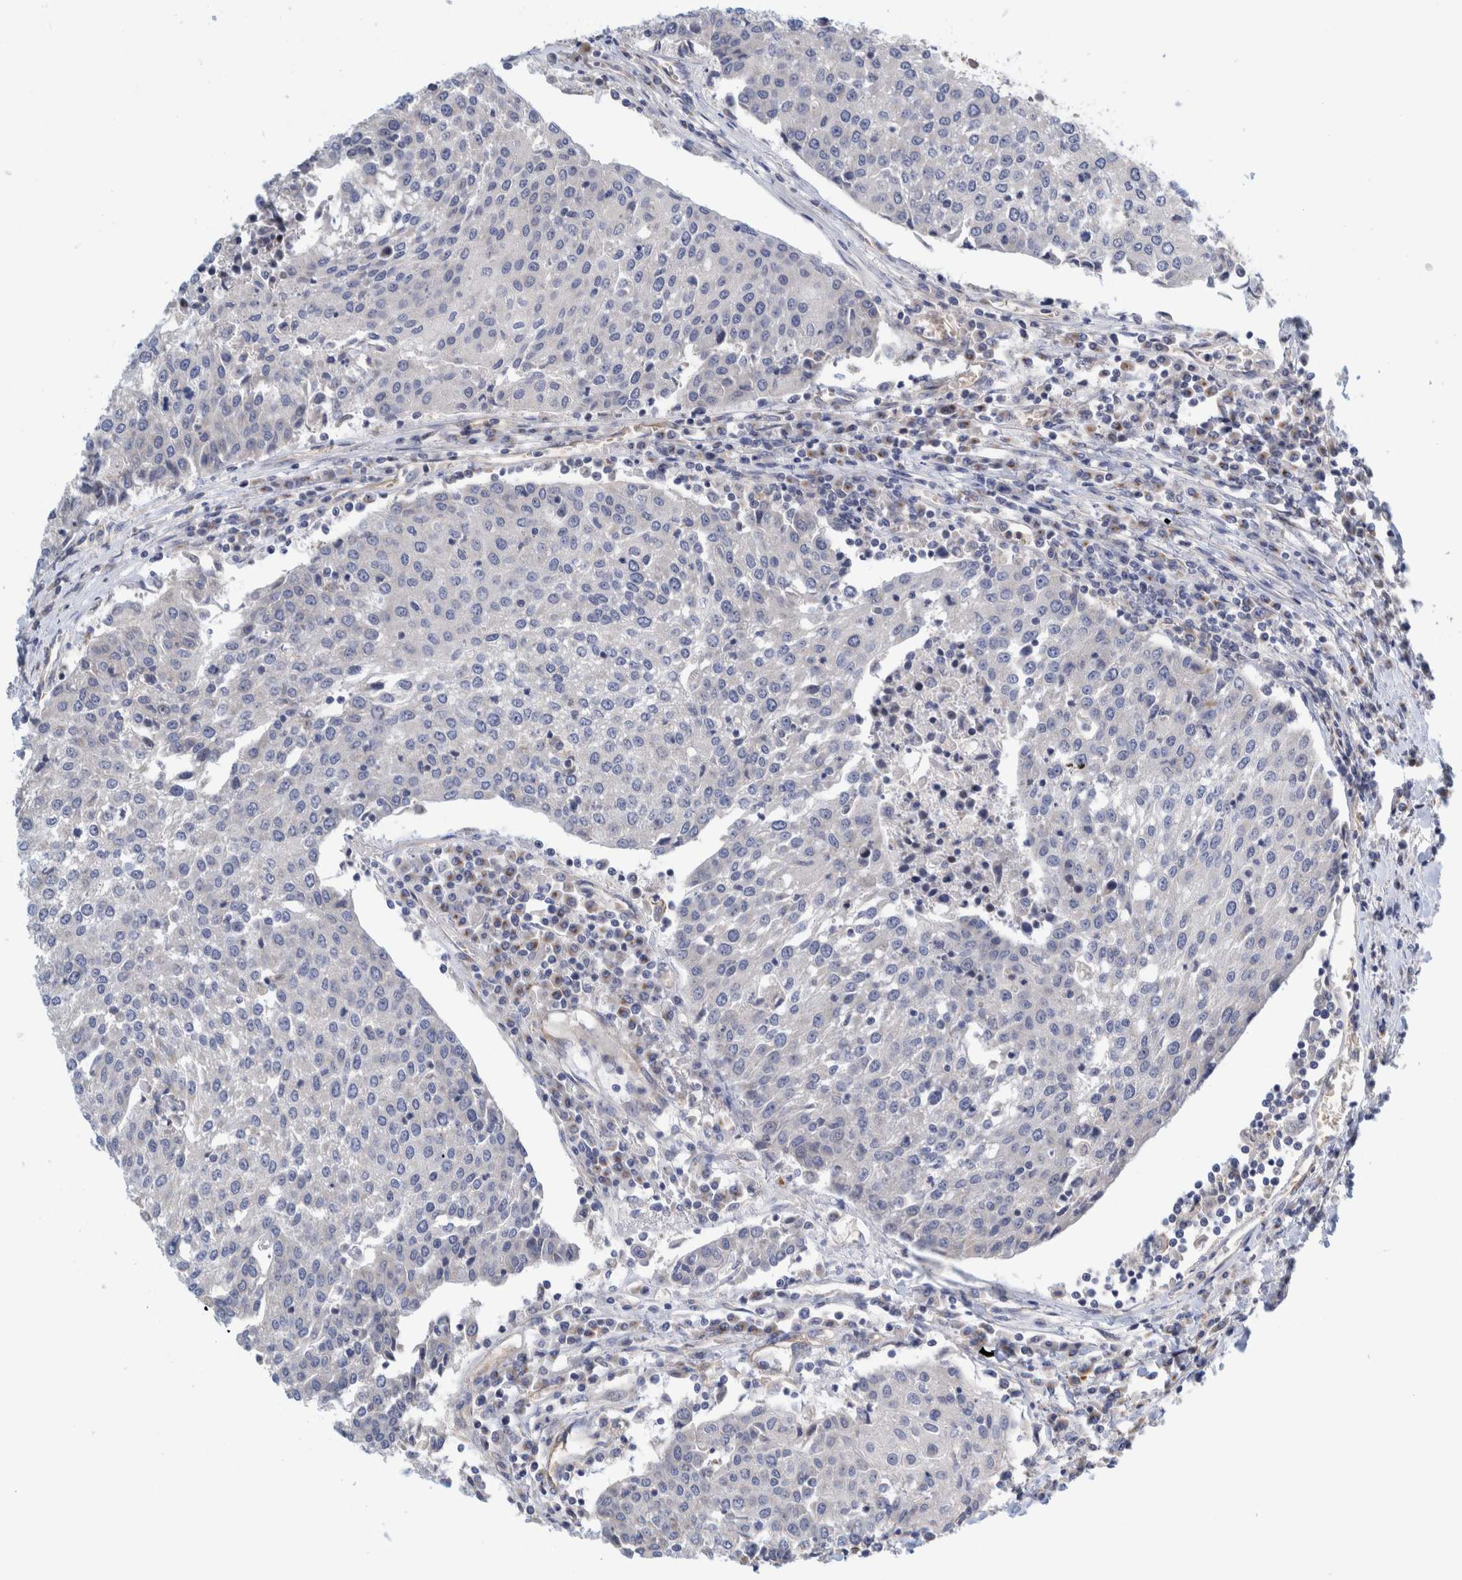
{"staining": {"intensity": "negative", "quantity": "none", "location": "none"}, "tissue": "urothelial cancer", "cell_type": "Tumor cells", "image_type": "cancer", "snomed": [{"axis": "morphology", "description": "Urothelial carcinoma, High grade"}, {"axis": "topography", "description": "Urinary bladder"}], "caption": "A high-resolution photomicrograph shows IHC staining of urothelial carcinoma (high-grade), which displays no significant positivity in tumor cells. (Stains: DAB immunohistochemistry (IHC) with hematoxylin counter stain, Microscopy: brightfield microscopy at high magnification).", "gene": "ZNF324B", "patient": {"sex": "female", "age": 85}}